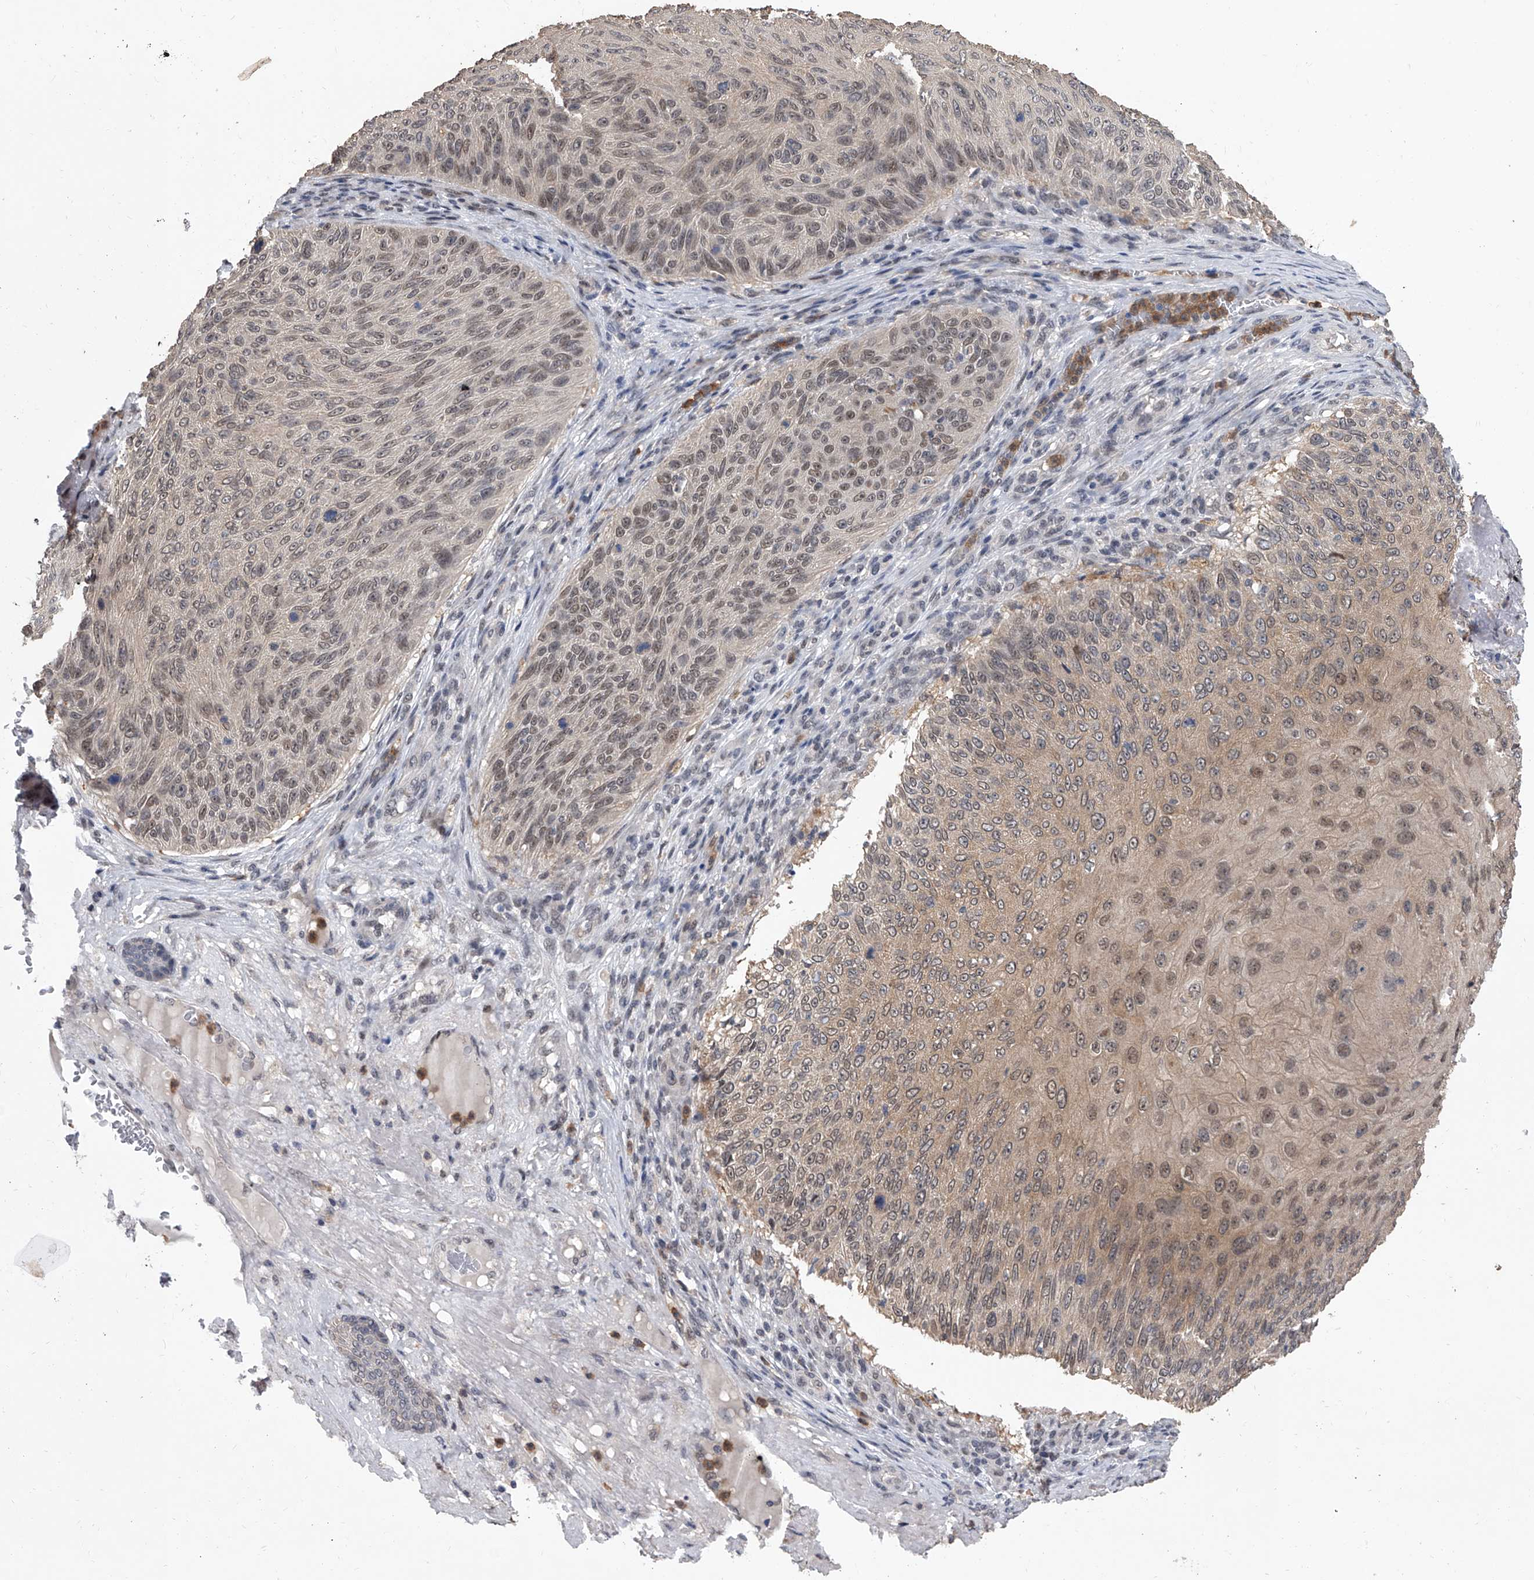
{"staining": {"intensity": "weak", "quantity": ">75%", "location": "nuclear"}, "tissue": "skin cancer", "cell_type": "Tumor cells", "image_type": "cancer", "snomed": [{"axis": "morphology", "description": "Squamous cell carcinoma, NOS"}, {"axis": "topography", "description": "Skin"}], "caption": "The photomicrograph reveals staining of squamous cell carcinoma (skin), revealing weak nuclear protein expression (brown color) within tumor cells.", "gene": "BHLHE23", "patient": {"sex": "female", "age": 88}}